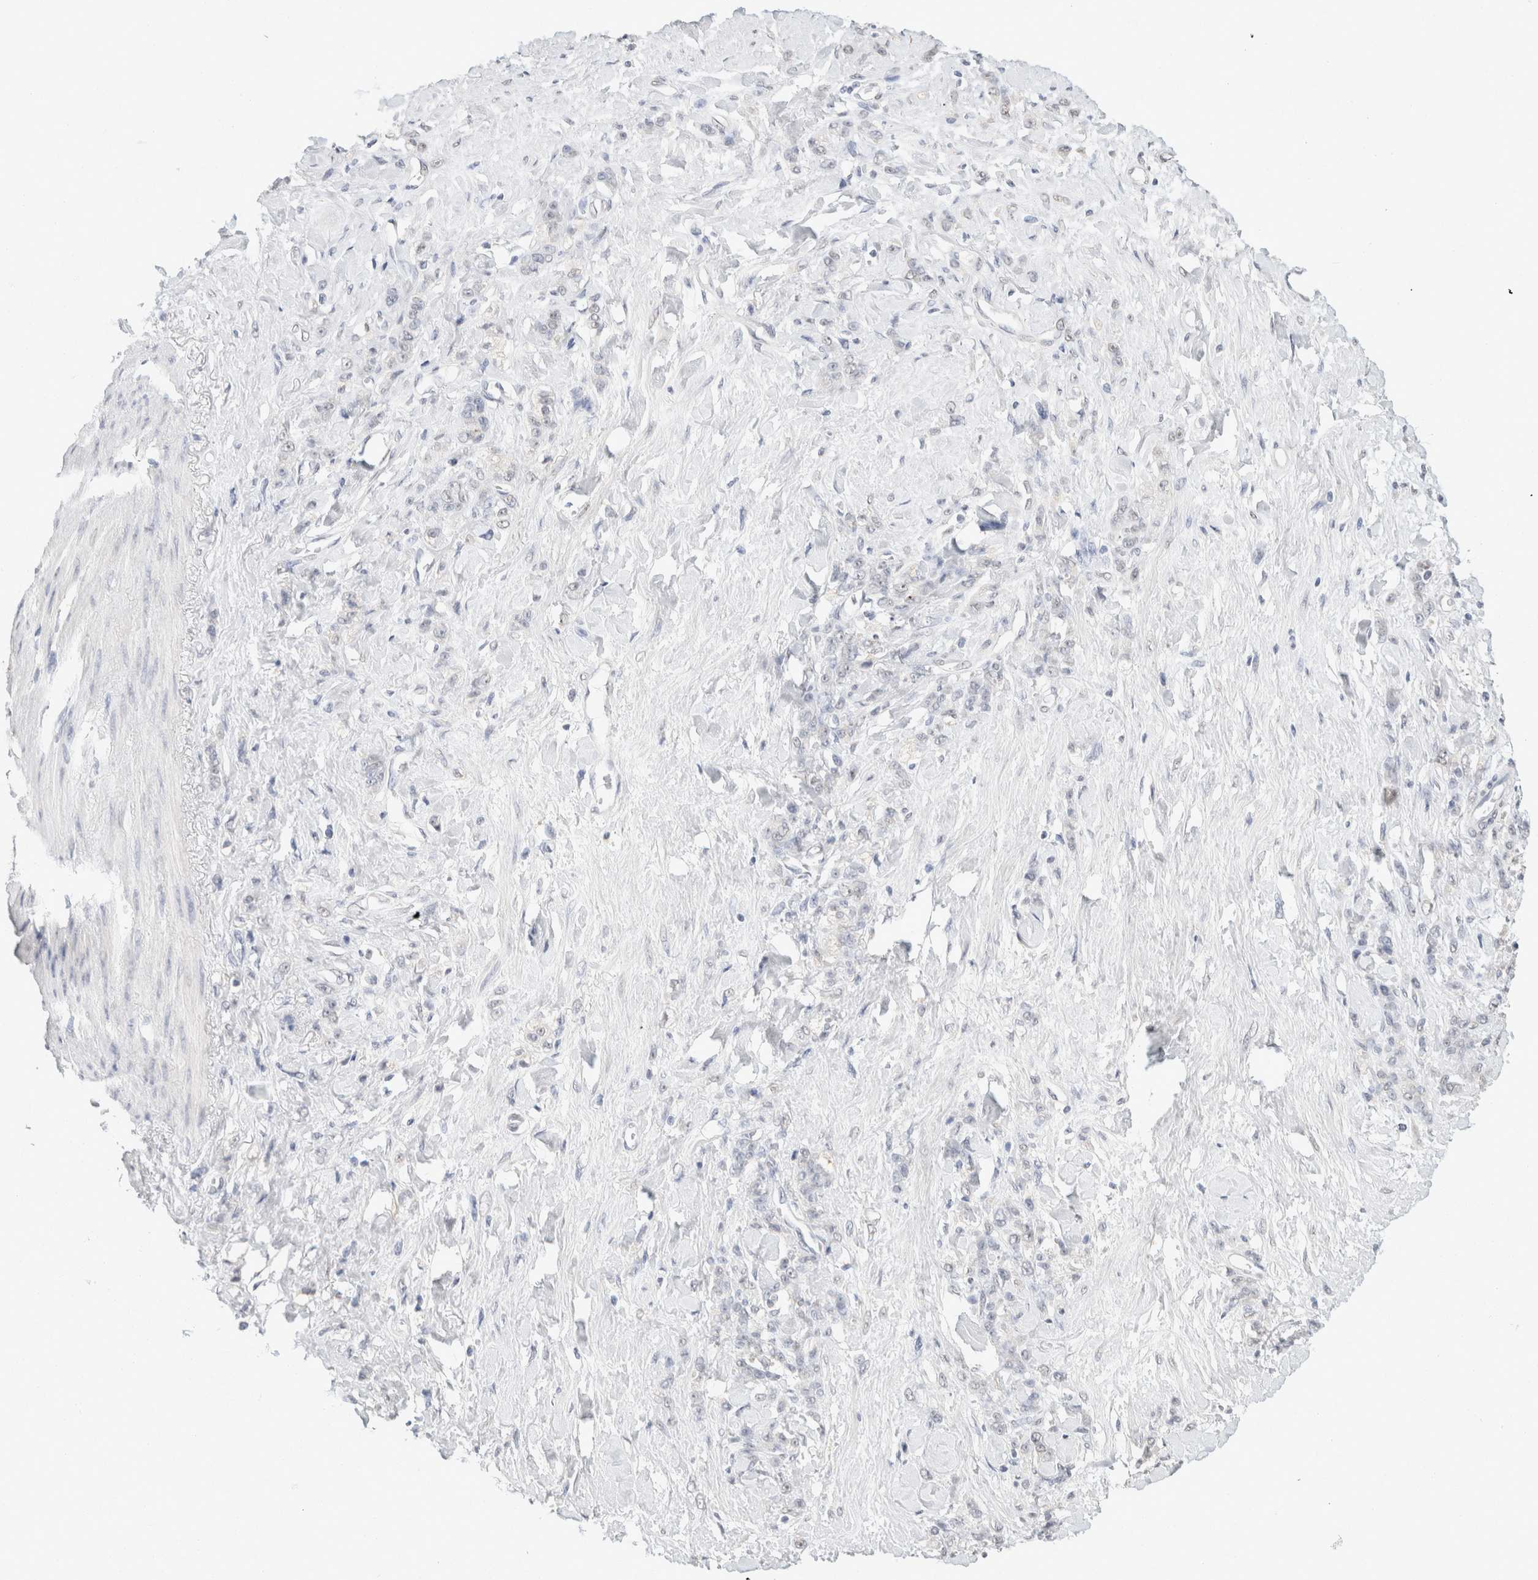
{"staining": {"intensity": "negative", "quantity": "none", "location": "none"}, "tissue": "stomach cancer", "cell_type": "Tumor cells", "image_type": "cancer", "snomed": [{"axis": "morphology", "description": "Adenocarcinoma, NOS"}, {"axis": "topography", "description": "Stomach"}], "caption": "Immunohistochemistry image of stomach adenocarcinoma stained for a protein (brown), which exhibits no expression in tumor cells.", "gene": "CD80", "patient": {"sex": "male", "age": 82}}